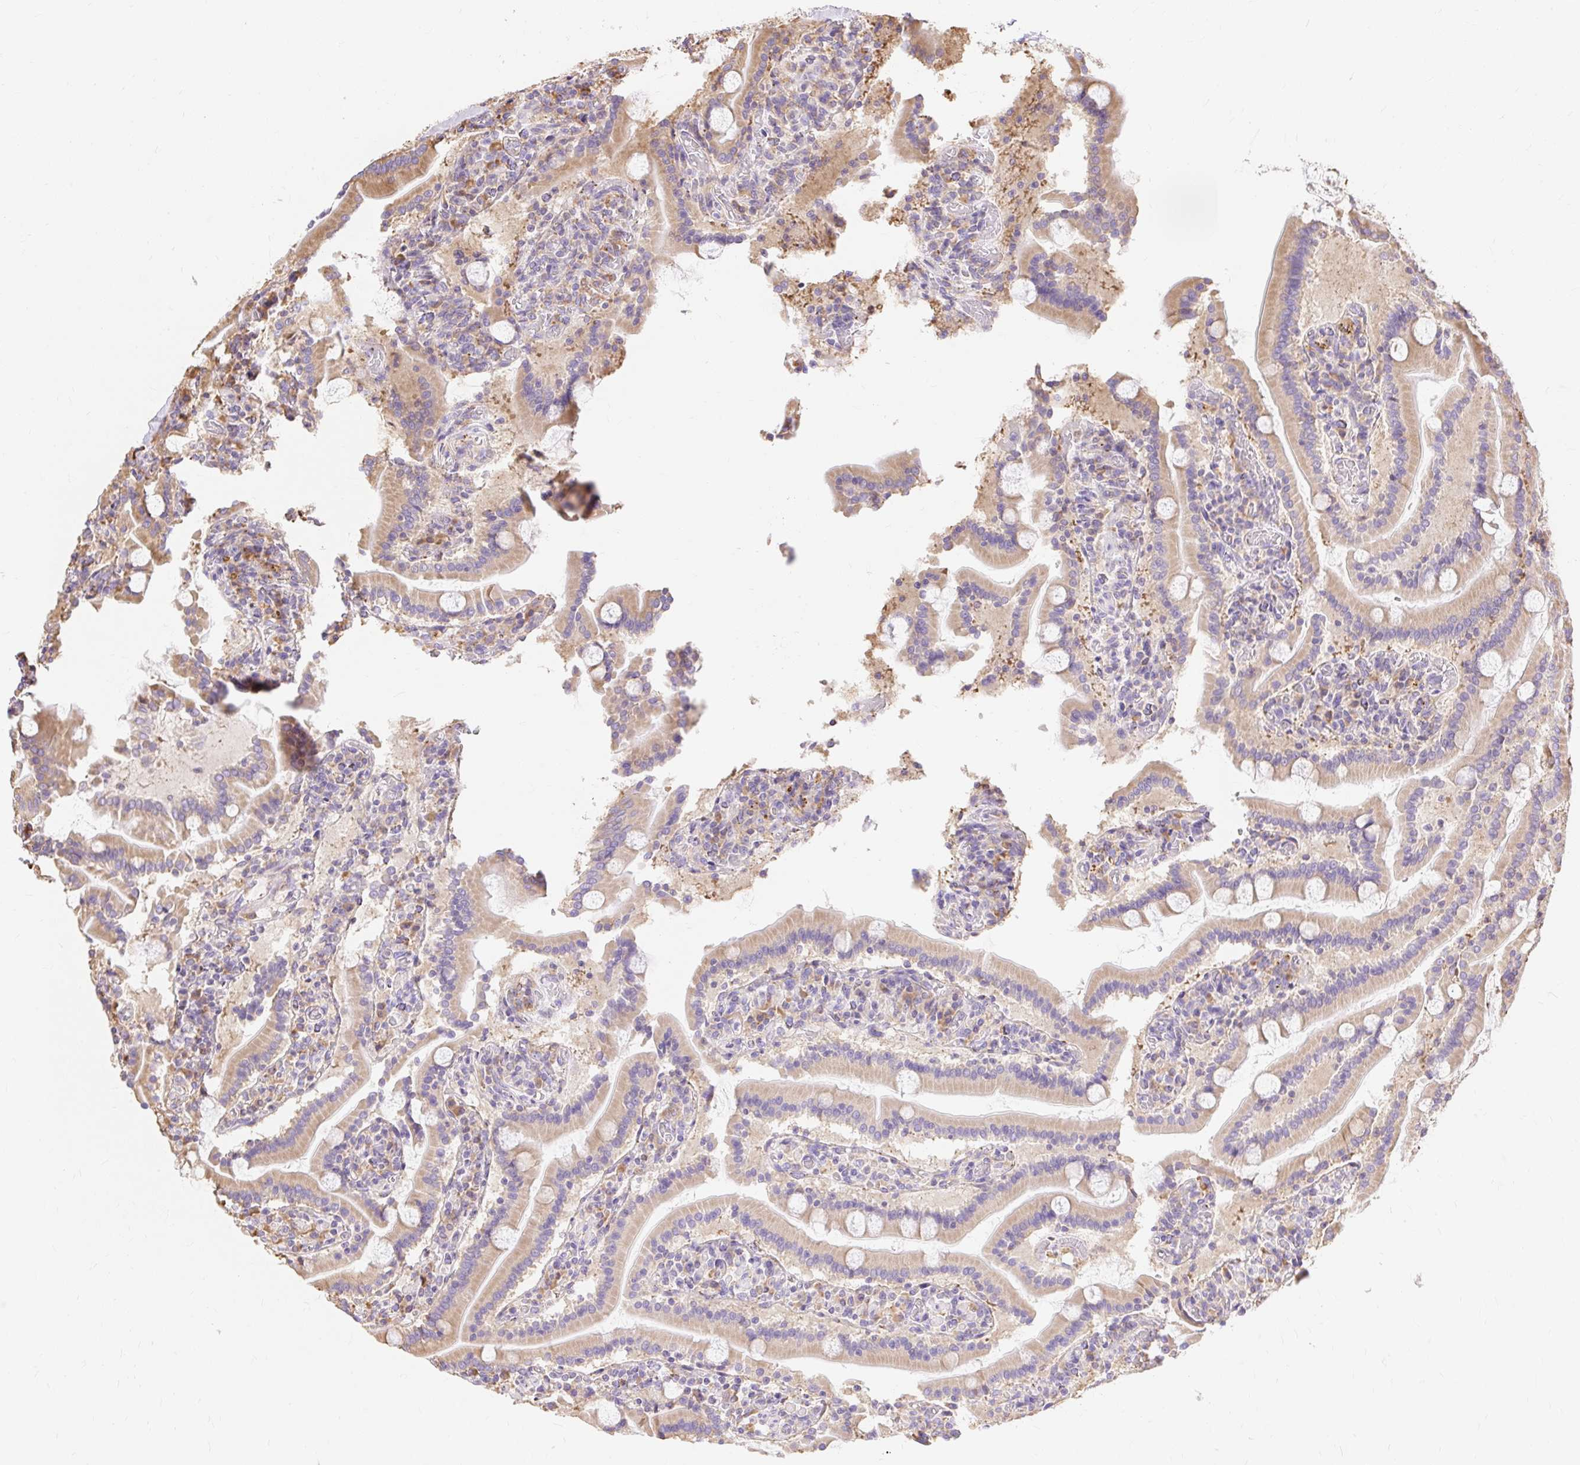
{"staining": {"intensity": "moderate", "quantity": ">75%", "location": "cytoplasmic/membranous"}, "tissue": "duodenum", "cell_type": "Glandular cells", "image_type": "normal", "snomed": [{"axis": "morphology", "description": "Normal tissue, NOS"}, {"axis": "topography", "description": "Duodenum"}], "caption": "Moderate cytoplasmic/membranous staining for a protein is present in approximately >75% of glandular cells of normal duodenum using immunohistochemistry.", "gene": "ENSG00000260836", "patient": {"sex": "male", "age": 55}}